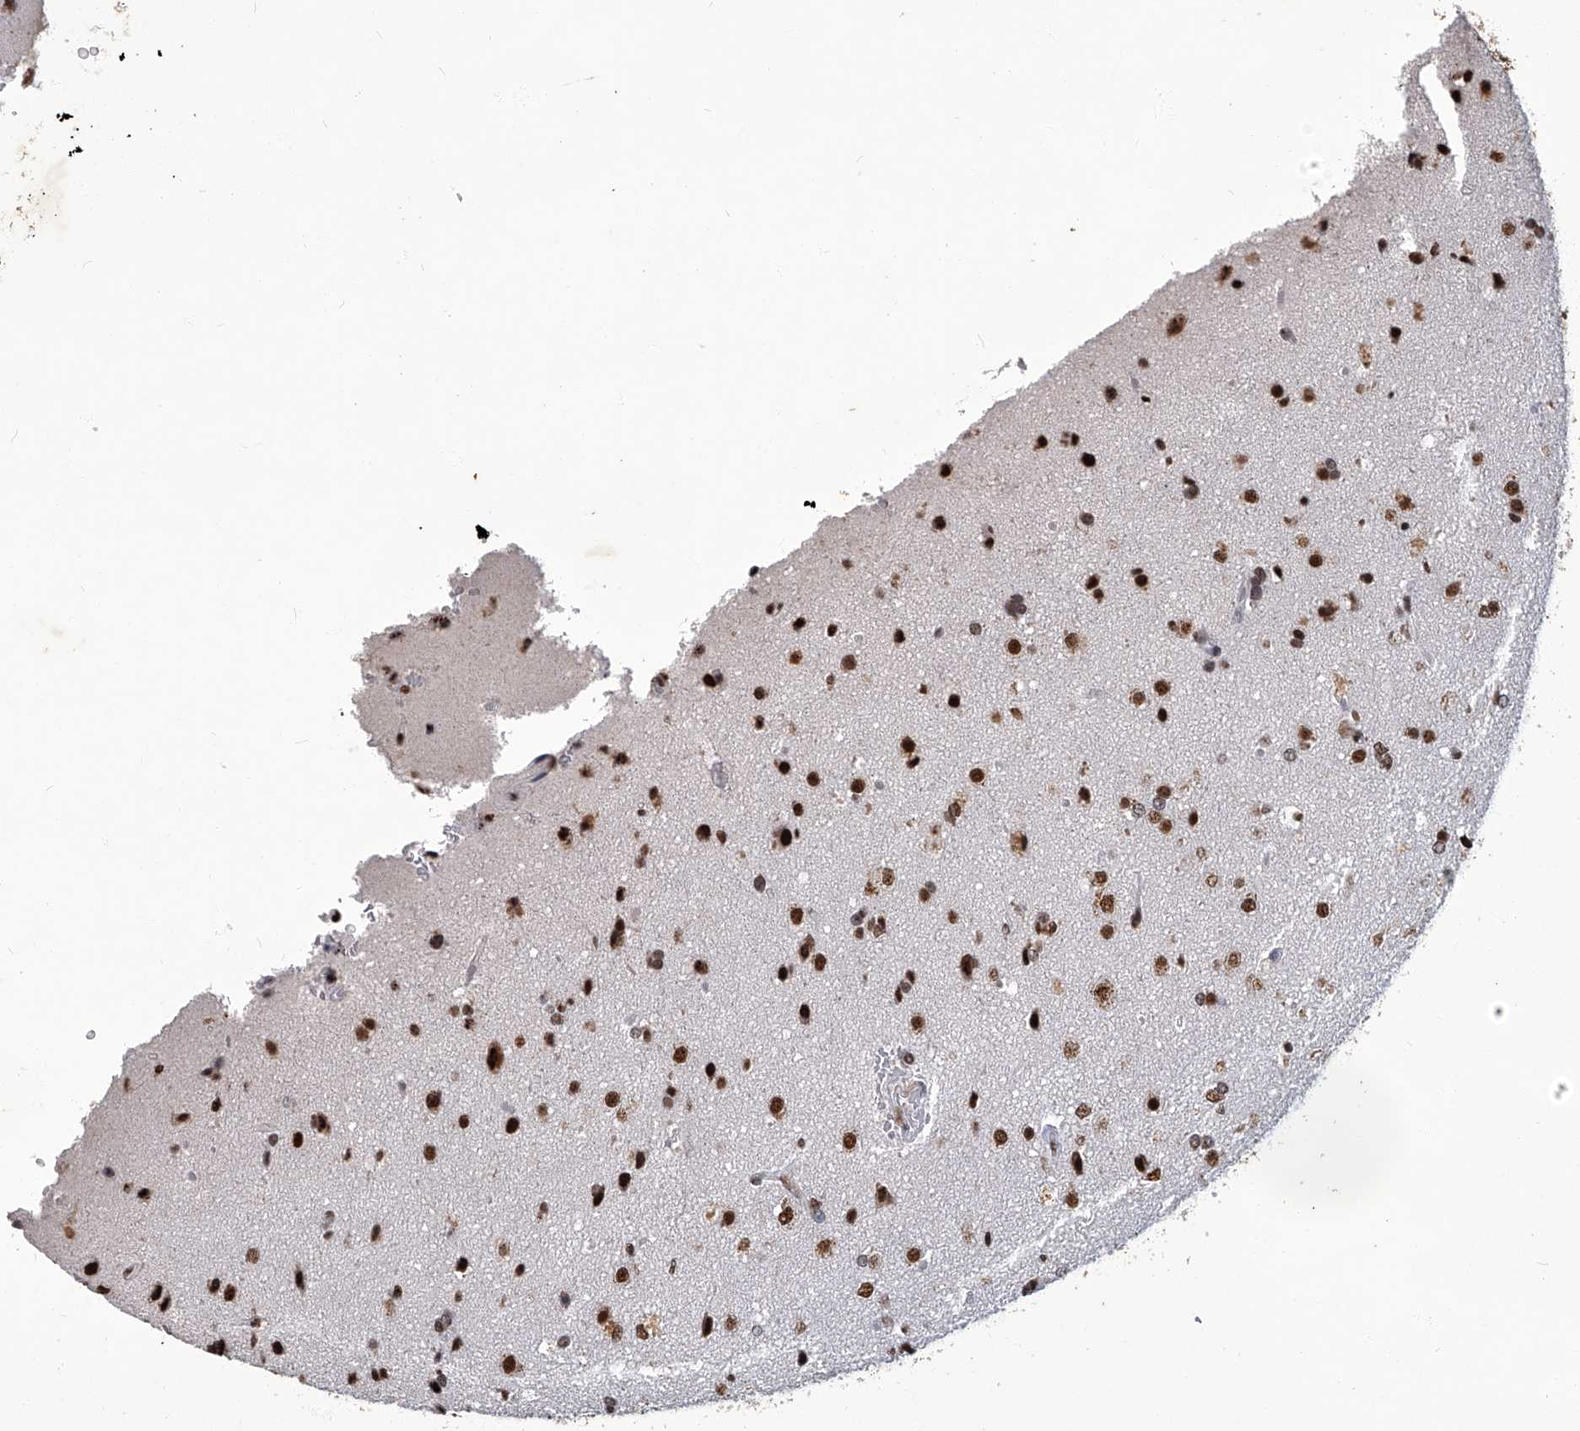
{"staining": {"intensity": "moderate", "quantity": ">75%", "location": "nuclear"}, "tissue": "glioma", "cell_type": "Tumor cells", "image_type": "cancer", "snomed": [{"axis": "morphology", "description": "Glioma, malignant, High grade"}, {"axis": "topography", "description": "Brain"}], "caption": "A brown stain labels moderate nuclear staining of a protein in human glioma tumor cells. The protein is stained brown, and the nuclei are stained in blue (DAB (3,3'-diaminobenzidine) IHC with brightfield microscopy, high magnification).", "gene": "HBP1", "patient": {"sex": "male", "age": 71}}